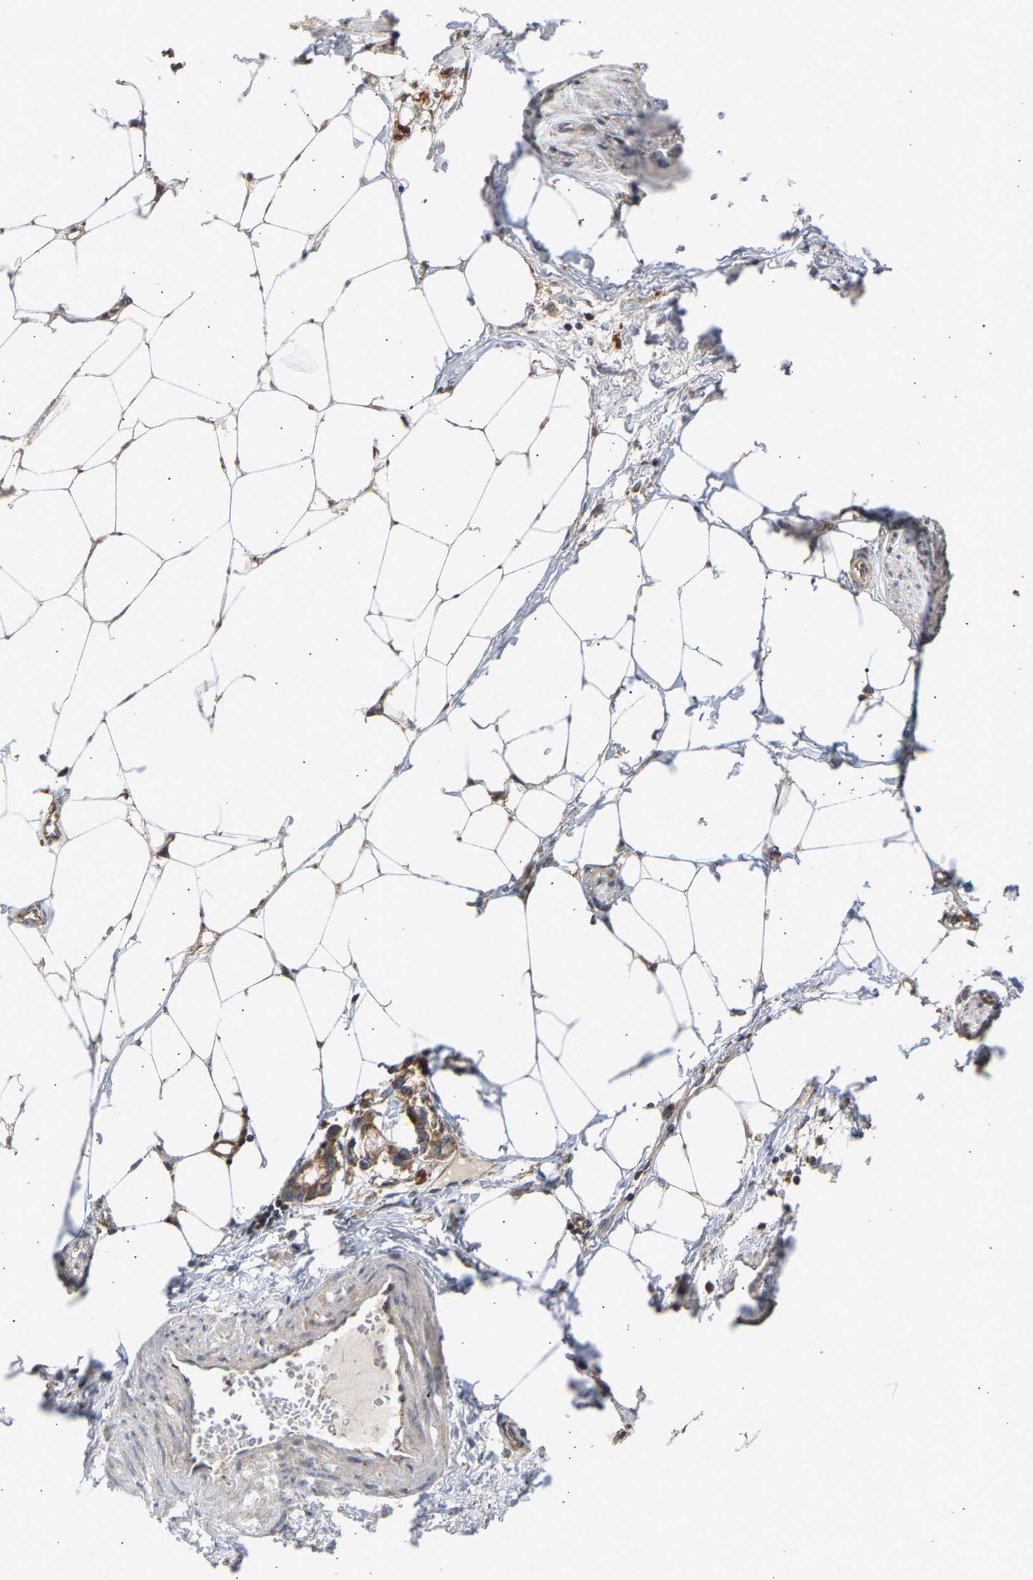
{"staining": {"intensity": "moderate", "quantity": ">75%", "location": "cytoplasmic/membranous"}, "tissue": "adipose tissue", "cell_type": "Adipocytes", "image_type": "normal", "snomed": [{"axis": "morphology", "description": "Normal tissue, NOS"}, {"axis": "morphology", "description": "Adenocarcinoma, NOS"}, {"axis": "topography", "description": "Colon"}, {"axis": "topography", "description": "Peripheral nerve tissue"}], "caption": "Adipose tissue stained for a protein (brown) displays moderate cytoplasmic/membranous positive staining in about >75% of adipocytes.", "gene": "GCN1", "patient": {"sex": "male", "age": 14}}